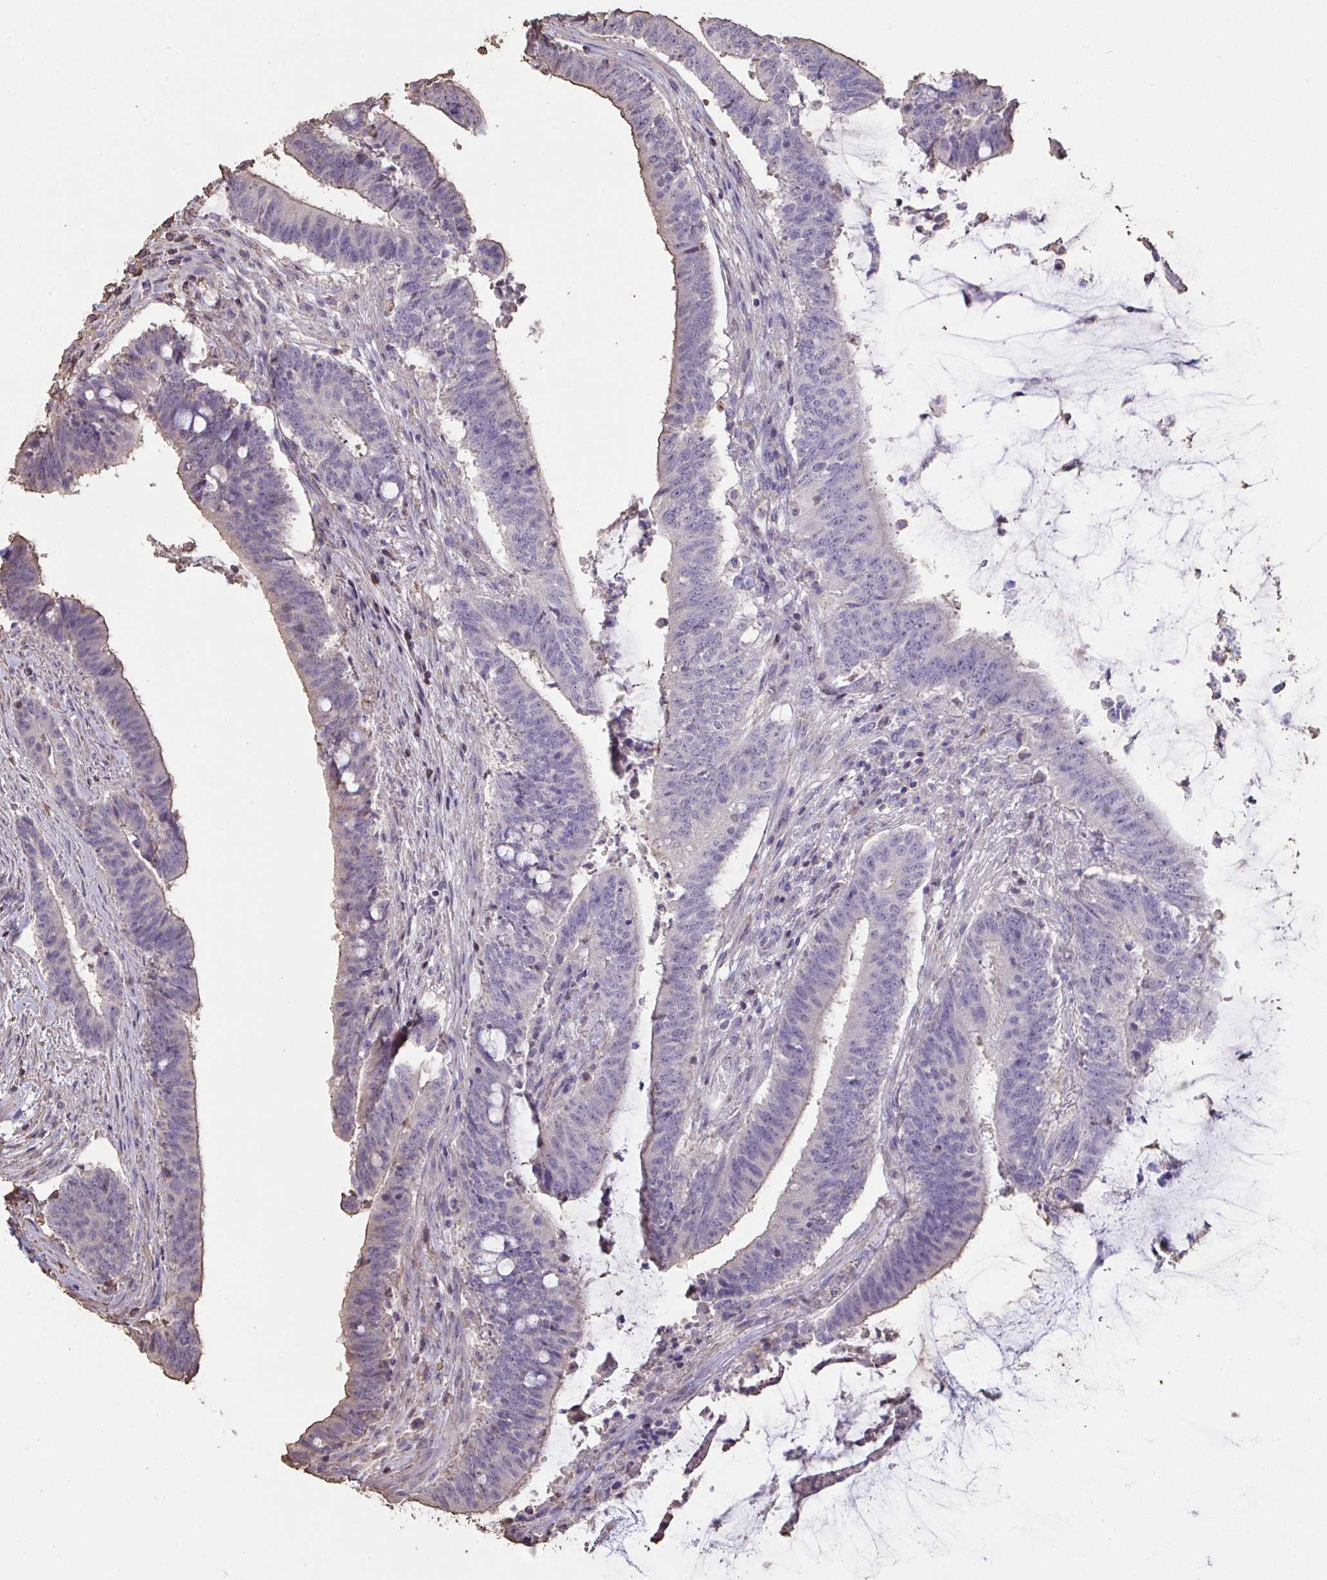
{"staining": {"intensity": "weak", "quantity": "<25%", "location": "cytoplasmic/membranous"}, "tissue": "colorectal cancer", "cell_type": "Tumor cells", "image_type": "cancer", "snomed": [{"axis": "morphology", "description": "Adenocarcinoma, NOS"}, {"axis": "topography", "description": "Colon"}], "caption": "High power microscopy micrograph of an immunohistochemistry photomicrograph of colorectal cancer (adenocarcinoma), revealing no significant staining in tumor cells.", "gene": "IL23R", "patient": {"sex": "female", "age": 43}}